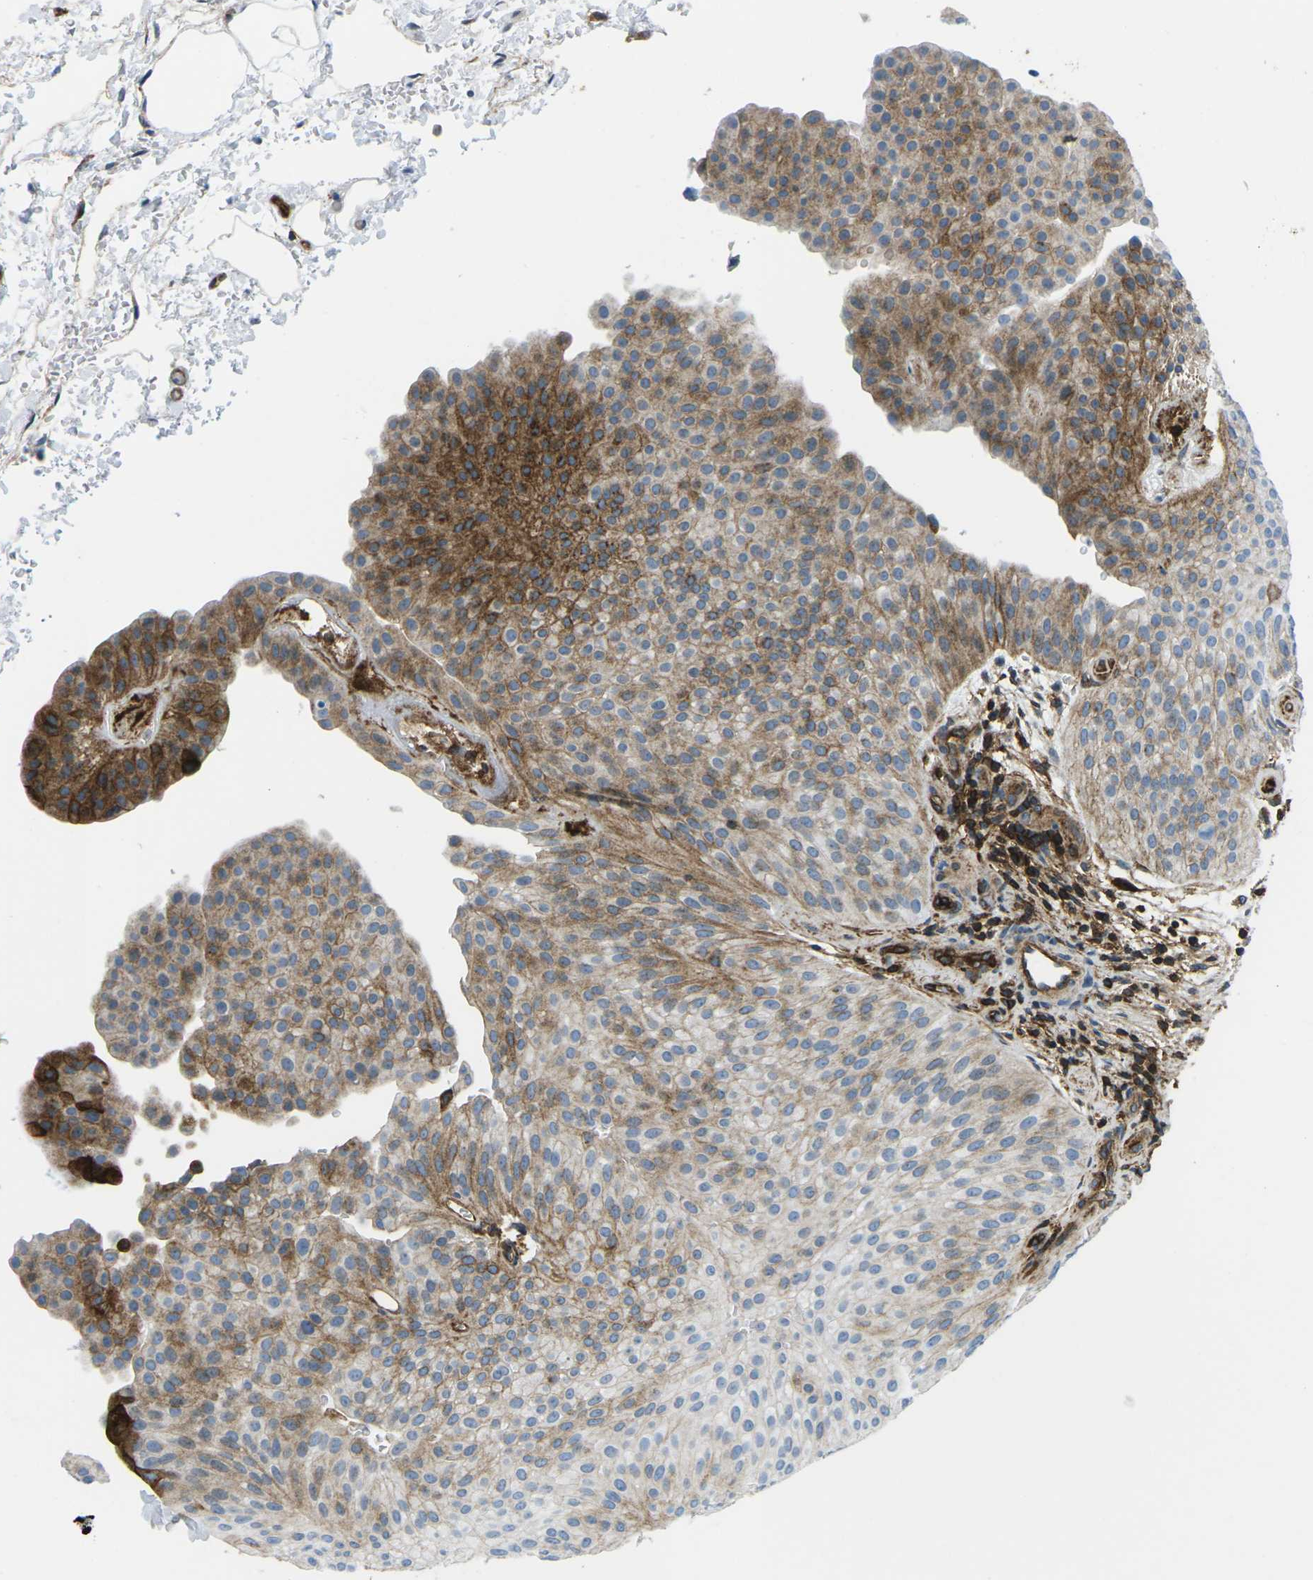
{"staining": {"intensity": "moderate", "quantity": ">75%", "location": "cytoplasmic/membranous"}, "tissue": "urothelial cancer", "cell_type": "Tumor cells", "image_type": "cancer", "snomed": [{"axis": "morphology", "description": "Urothelial carcinoma, Low grade"}, {"axis": "topography", "description": "Urinary bladder"}], "caption": "Low-grade urothelial carcinoma stained for a protein (brown) reveals moderate cytoplasmic/membranous positive staining in about >75% of tumor cells.", "gene": "HLA-B", "patient": {"sex": "female", "age": 60}}